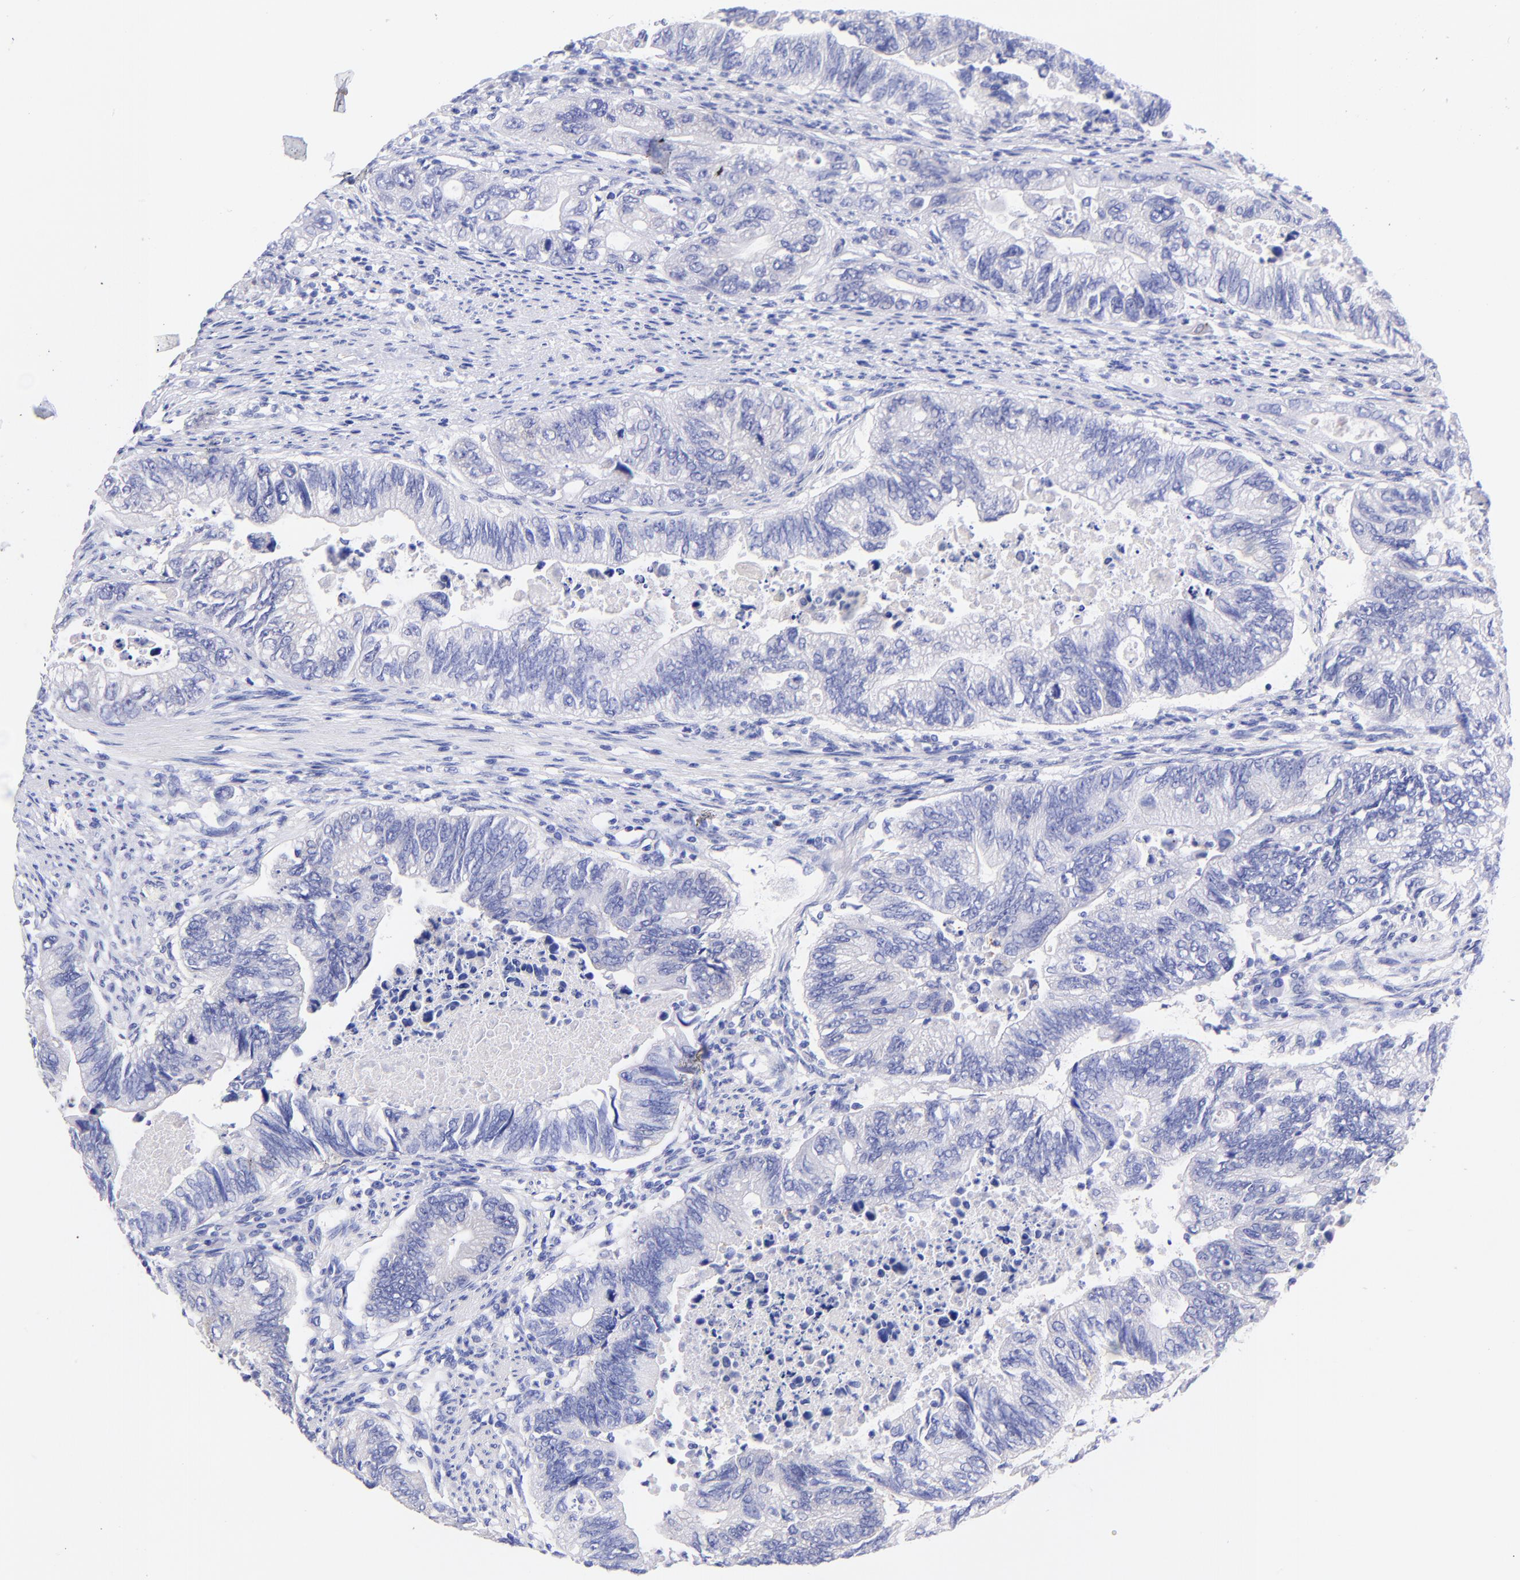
{"staining": {"intensity": "negative", "quantity": "none", "location": "none"}, "tissue": "colorectal cancer", "cell_type": "Tumor cells", "image_type": "cancer", "snomed": [{"axis": "morphology", "description": "Adenocarcinoma, NOS"}, {"axis": "topography", "description": "Colon"}], "caption": "The IHC image has no significant positivity in tumor cells of colorectal adenocarcinoma tissue.", "gene": "GPHN", "patient": {"sex": "female", "age": 11}}